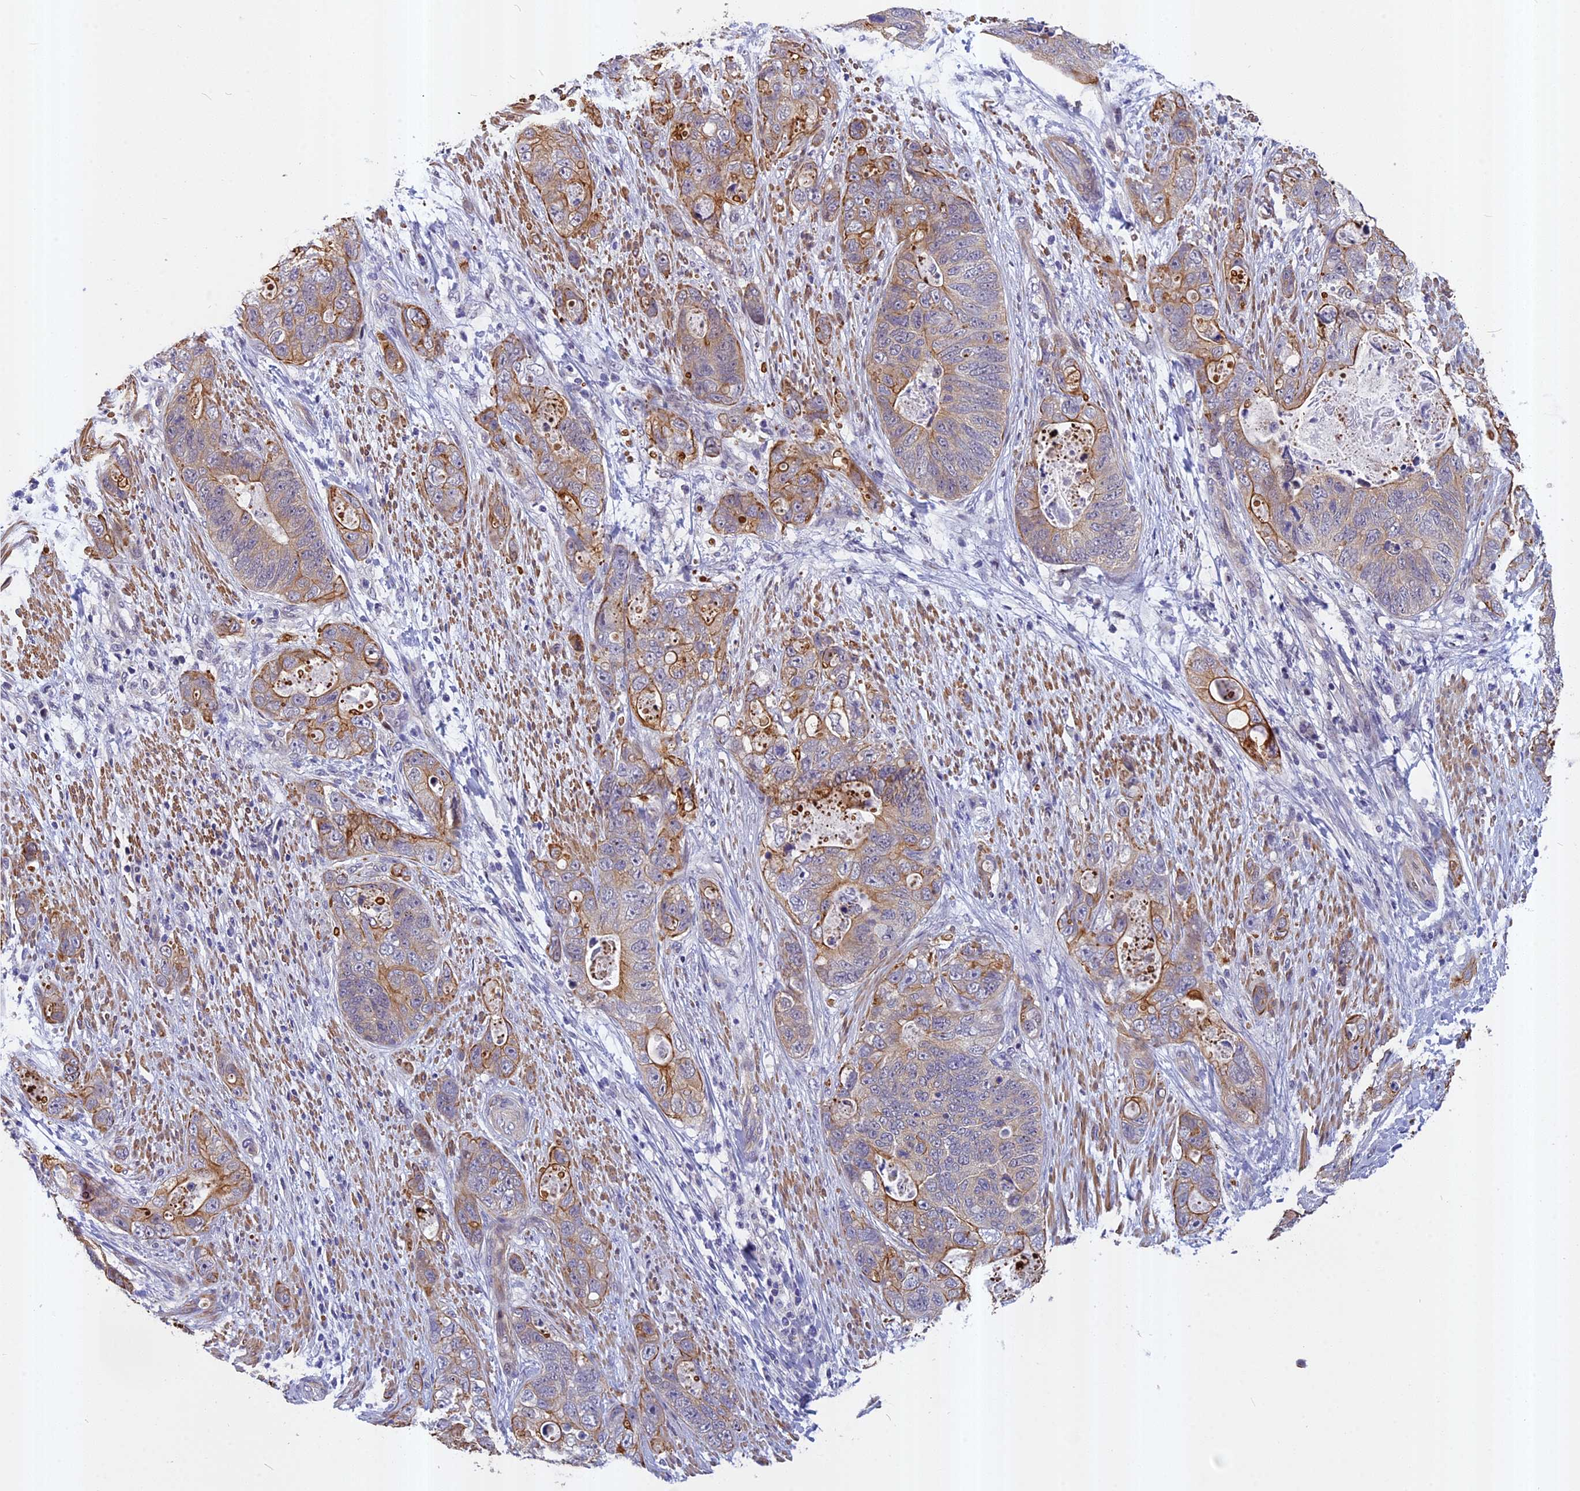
{"staining": {"intensity": "moderate", "quantity": "25%-75%", "location": "cytoplasmic/membranous"}, "tissue": "stomach cancer", "cell_type": "Tumor cells", "image_type": "cancer", "snomed": [{"axis": "morphology", "description": "Adenocarcinoma, NOS"}, {"axis": "topography", "description": "Stomach"}], "caption": "This image displays stomach cancer stained with IHC to label a protein in brown. The cytoplasmic/membranous of tumor cells show moderate positivity for the protein. Nuclei are counter-stained blue.", "gene": "ANKRD34B", "patient": {"sex": "female", "age": 89}}